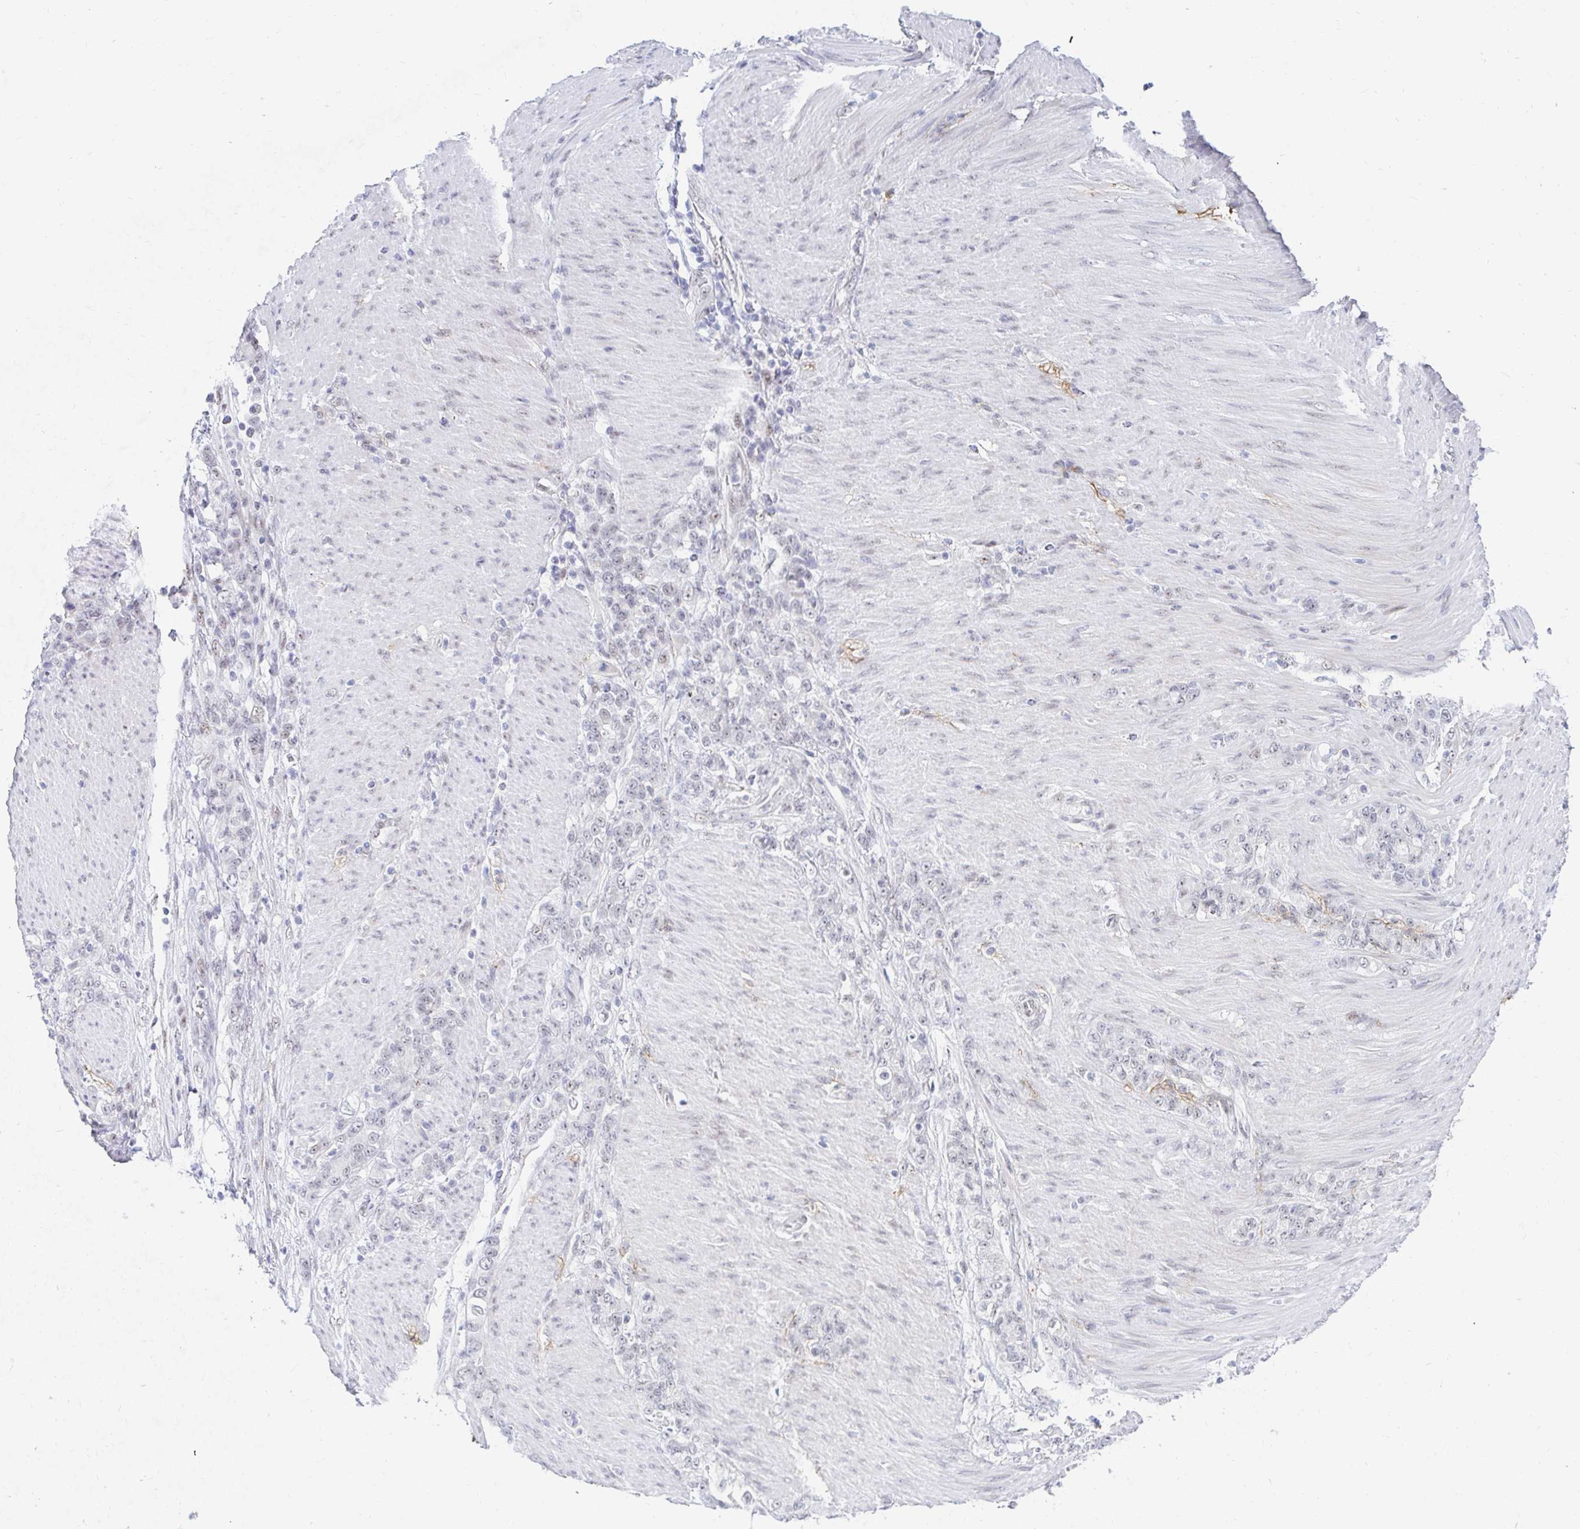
{"staining": {"intensity": "negative", "quantity": "none", "location": "none"}, "tissue": "stomach cancer", "cell_type": "Tumor cells", "image_type": "cancer", "snomed": [{"axis": "morphology", "description": "Adenocarcinoma, NOS"}, {"axis": "topography", "description": "Stomach"}], "caption": "Immunohistochemistry (IHC) histopathology image of stomach cancer stained for a protein (brown), which shows no staining in tumor cells. (Immunohistochemistry (IHC), brightfield microscopy, high magnification).", "gene": "COL28A1", "patient": {"sex": "female", "age": 79}}